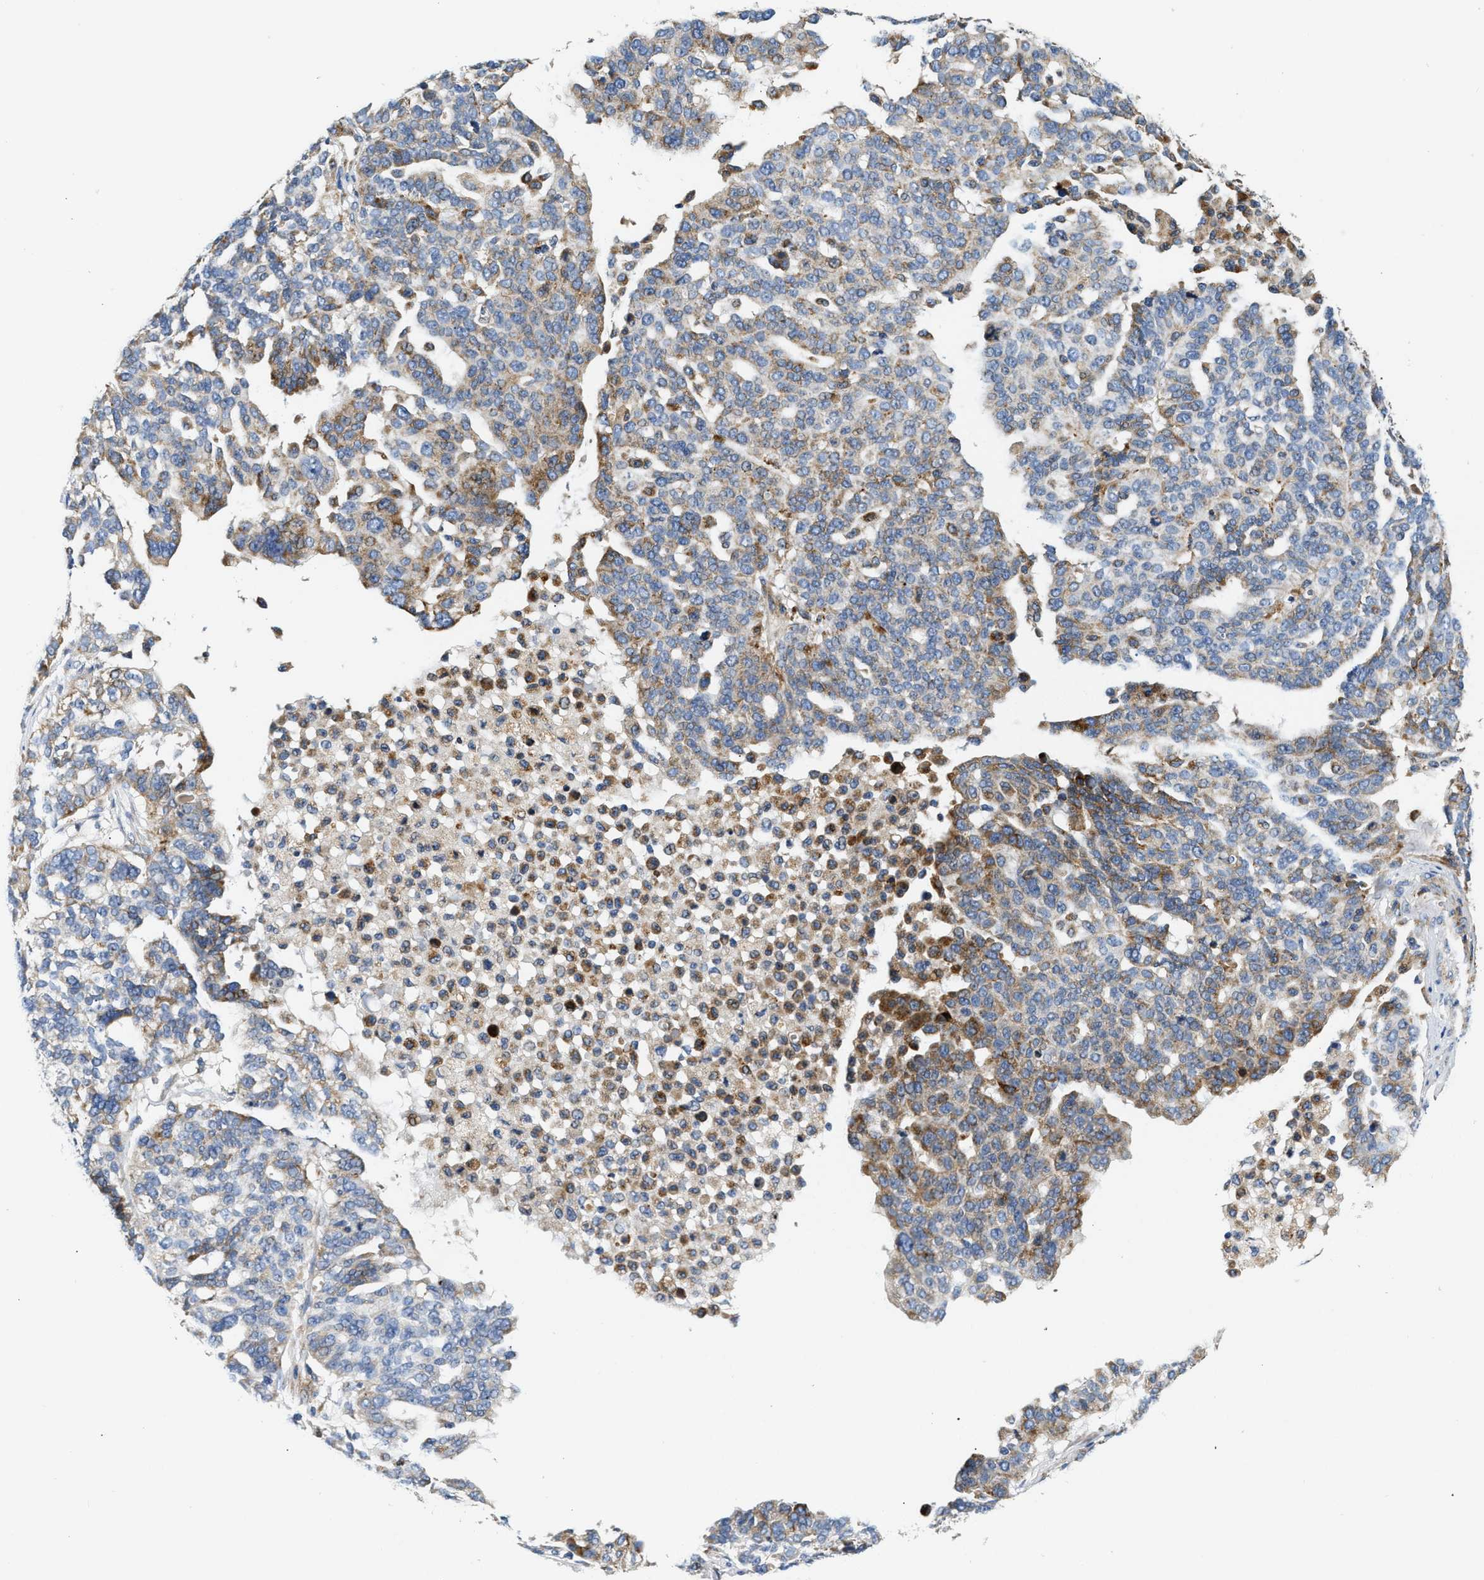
{"staining": {"intensity": "moderate", "quantity": "<25%", "location": "cytoplasmic/membranous"}, "tissue": "ovarian cancer", "cell_type": "Tumor cells", "image_type": "cancer", "snomed": [{"axis": "morphology", "description": "Cystadenocarcinoma, serous, NOS"}, {"axis": "topography", "description": "Ovary"}], "caption": "The immunohistochemical stain highlights moderate cytoplasmic/membranous staining in tumor cells of ovarian cancer tissue.", "gene": "AMZ1", "patient": {"sex": "female", "age": 59}}